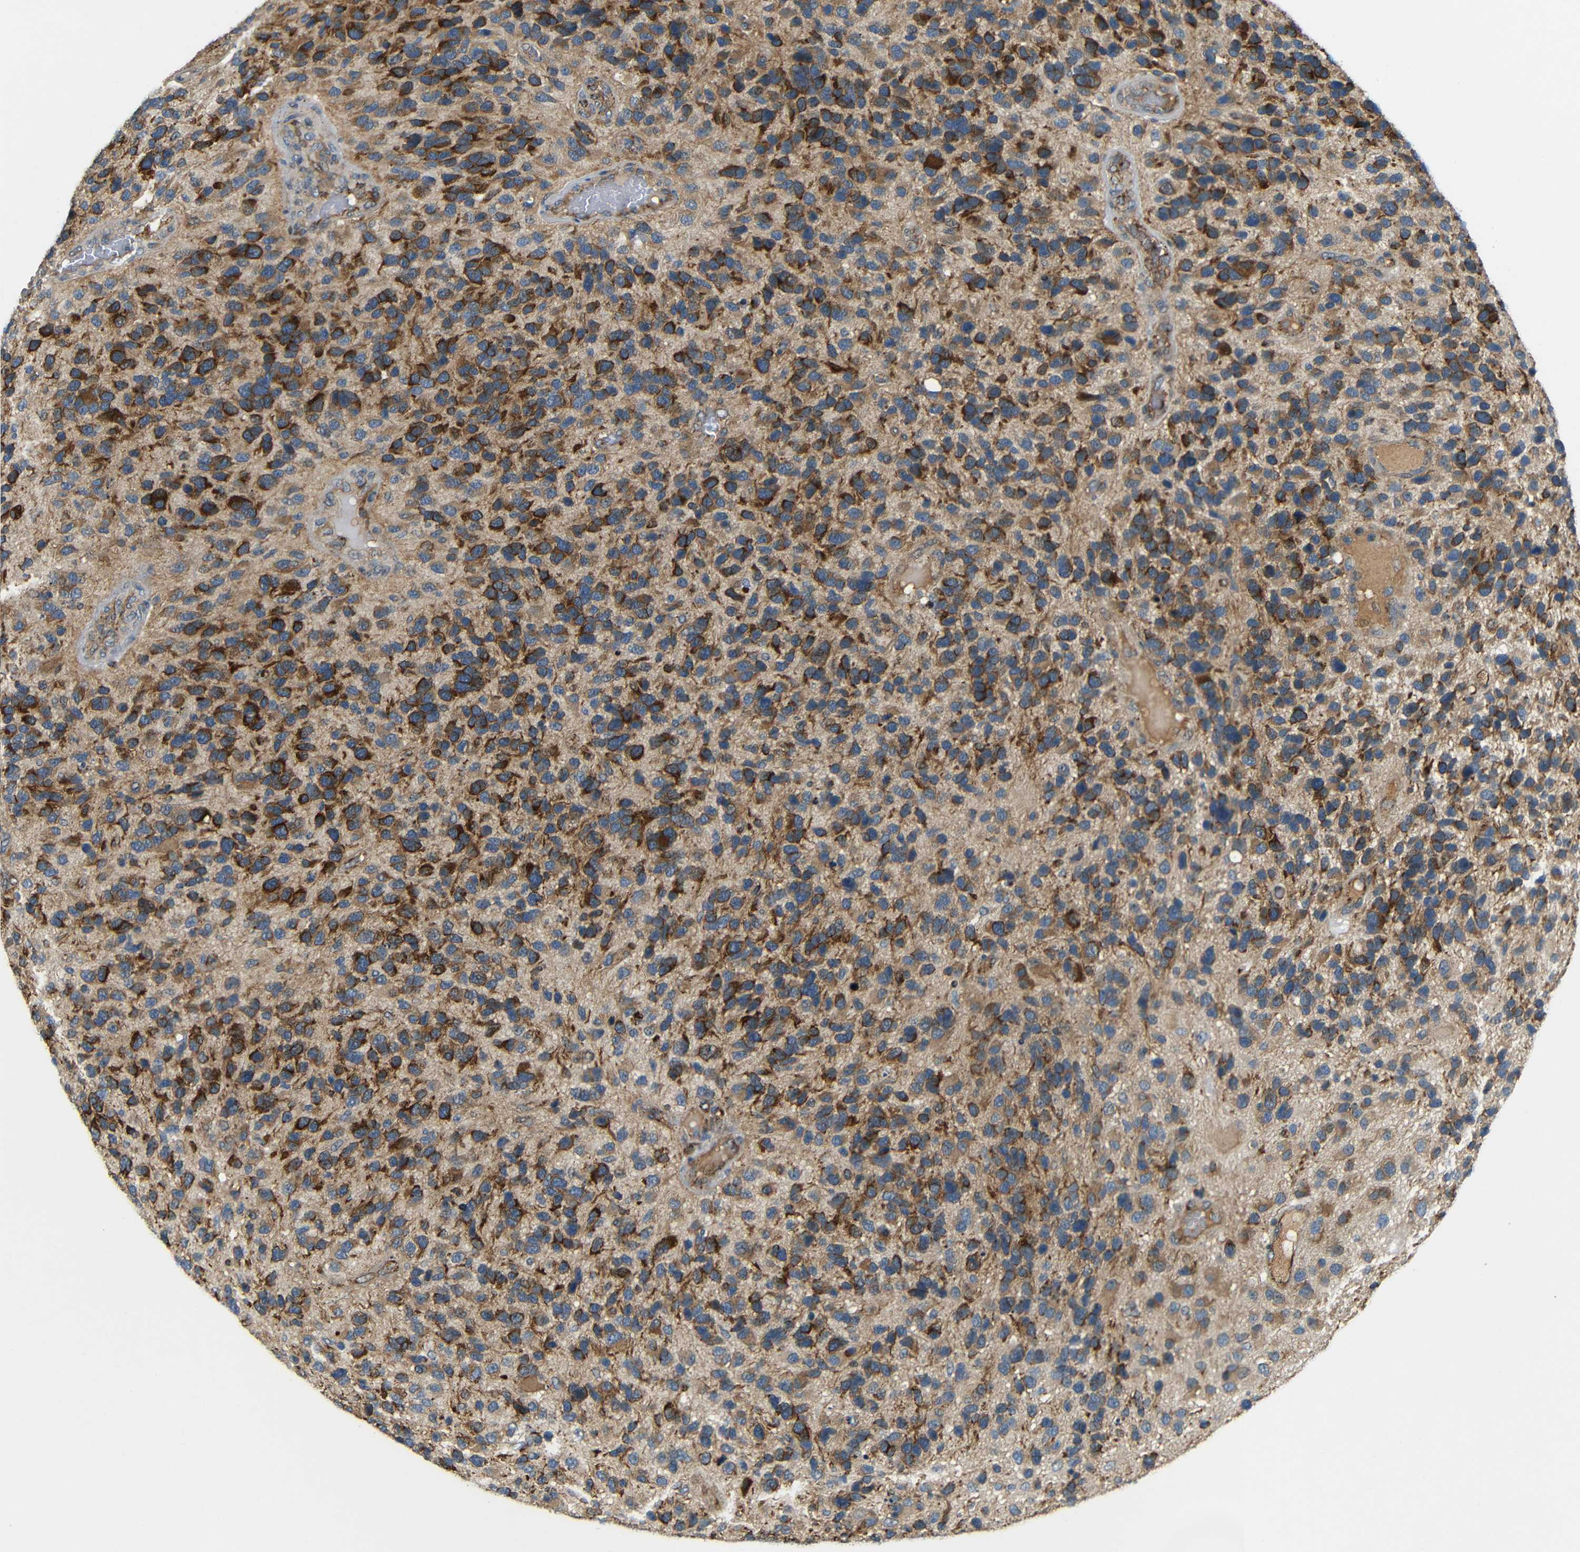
{"staining": {"intensity": "strong", "quantity": ">75%", "location": "cytoplasmic/membranous"}, "tissue": "glioma", "cell_type": "Tumor cells", "image_type": "cancer", "snomed": [{"axis": "morphology", "description": "Glioma, malignant, High grade"}, {"axis": "topography", "description": "Brain"}], "caption": "Immunohistochemistry (IHC) of human glioma exhibits high levels of strong cytoplasmic/membranous positivity in approximately >75% of tumor cells.", "gene": "ATP7A", "patient": {"sex": "female", "age": 58}}